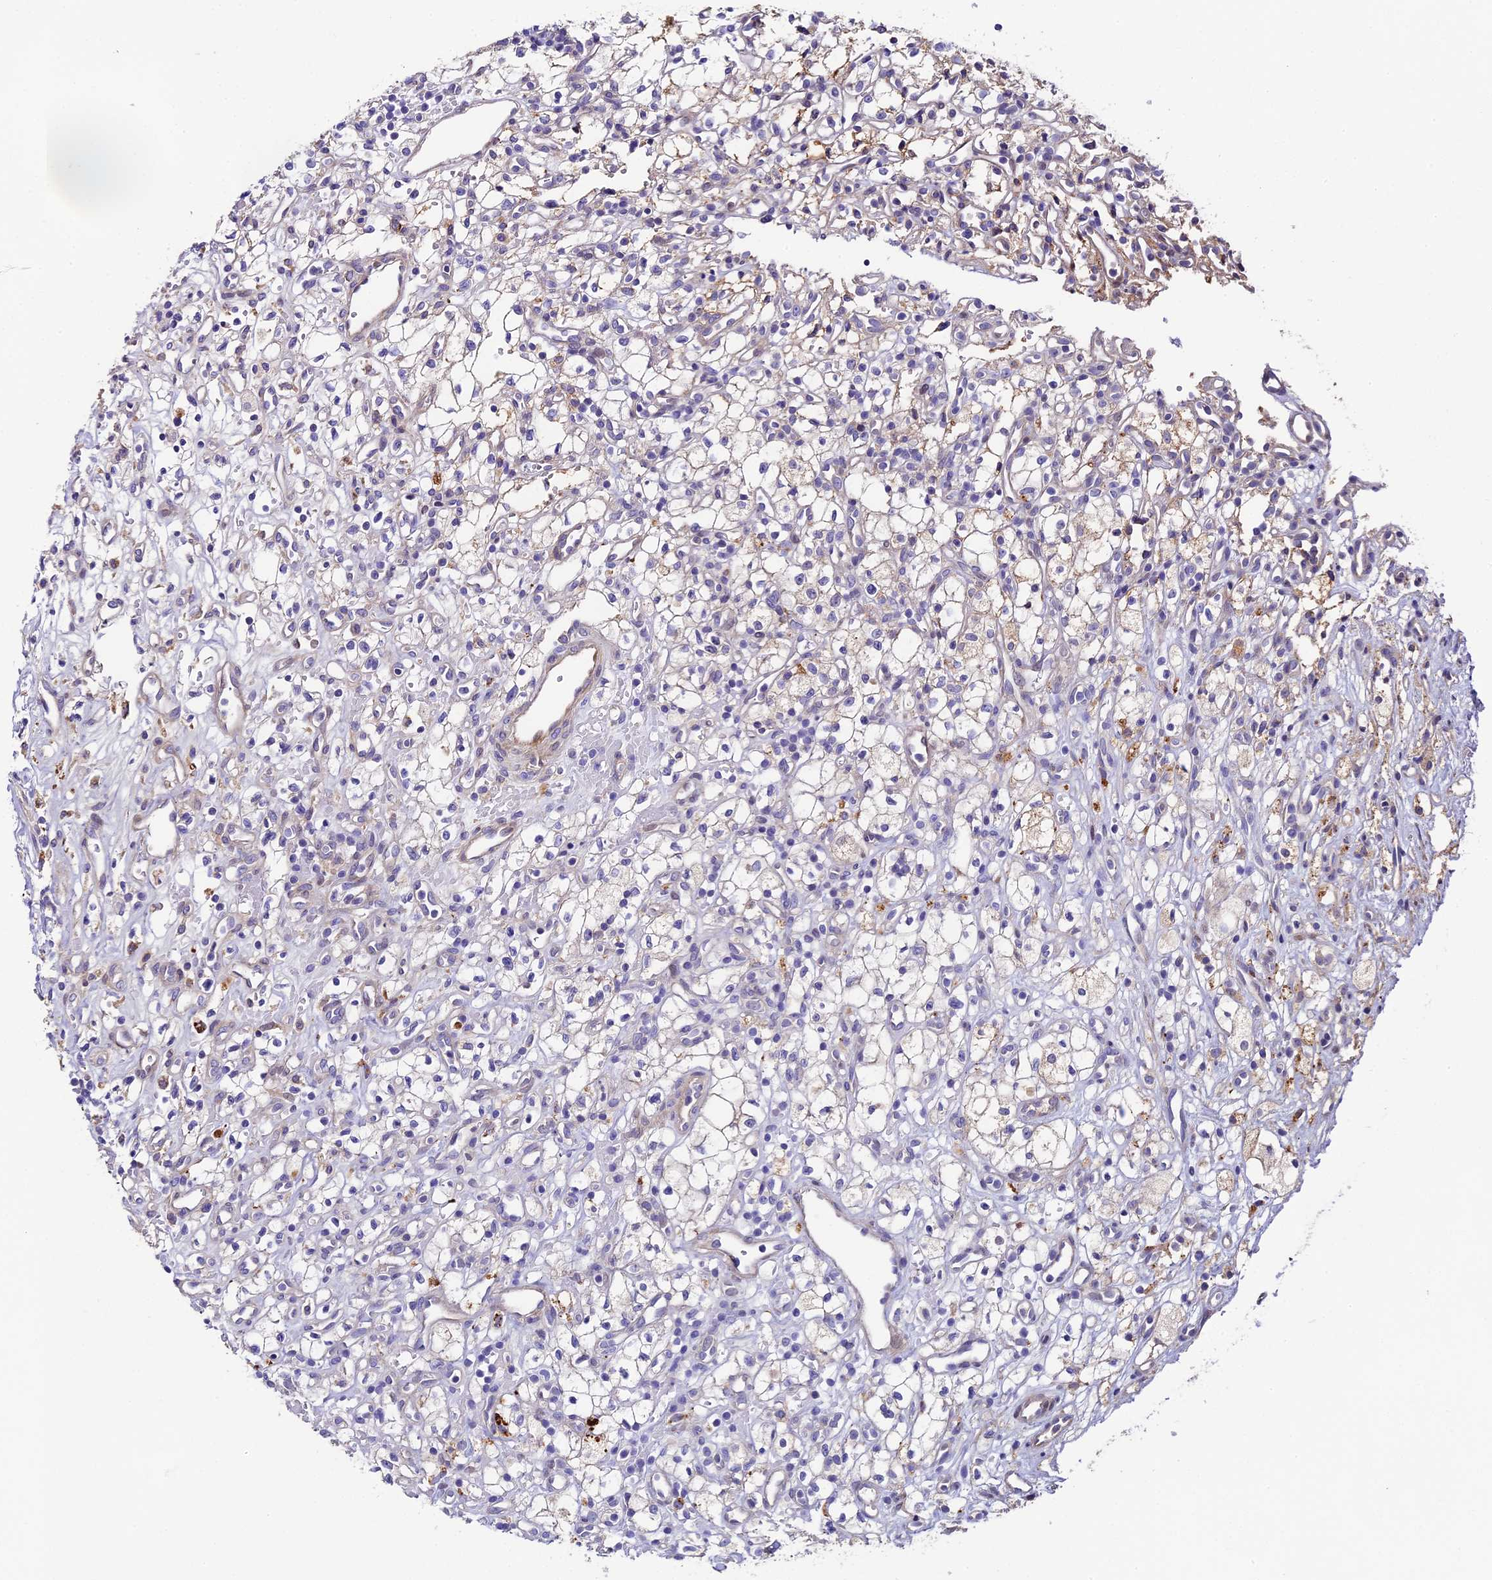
{"staining": {"intensity": "weak", "quantity": "<25%", "location": "cytoplasmic/membranous"}, "tissue": "renal cancer", "cell_type": "Tumor cells", "image_type": "cancer", "snomed": [{"axis": "morphology", "description": "Adenocarcinoma, NOS"}, {"axis": "topography", "description": "Kidney"}], "caption": "The photomicrograph demonstrates no significant expression in tumor cells of renal cancer.", "gene": "PIGU", "patient": {"sex": "male", "age": 59}}